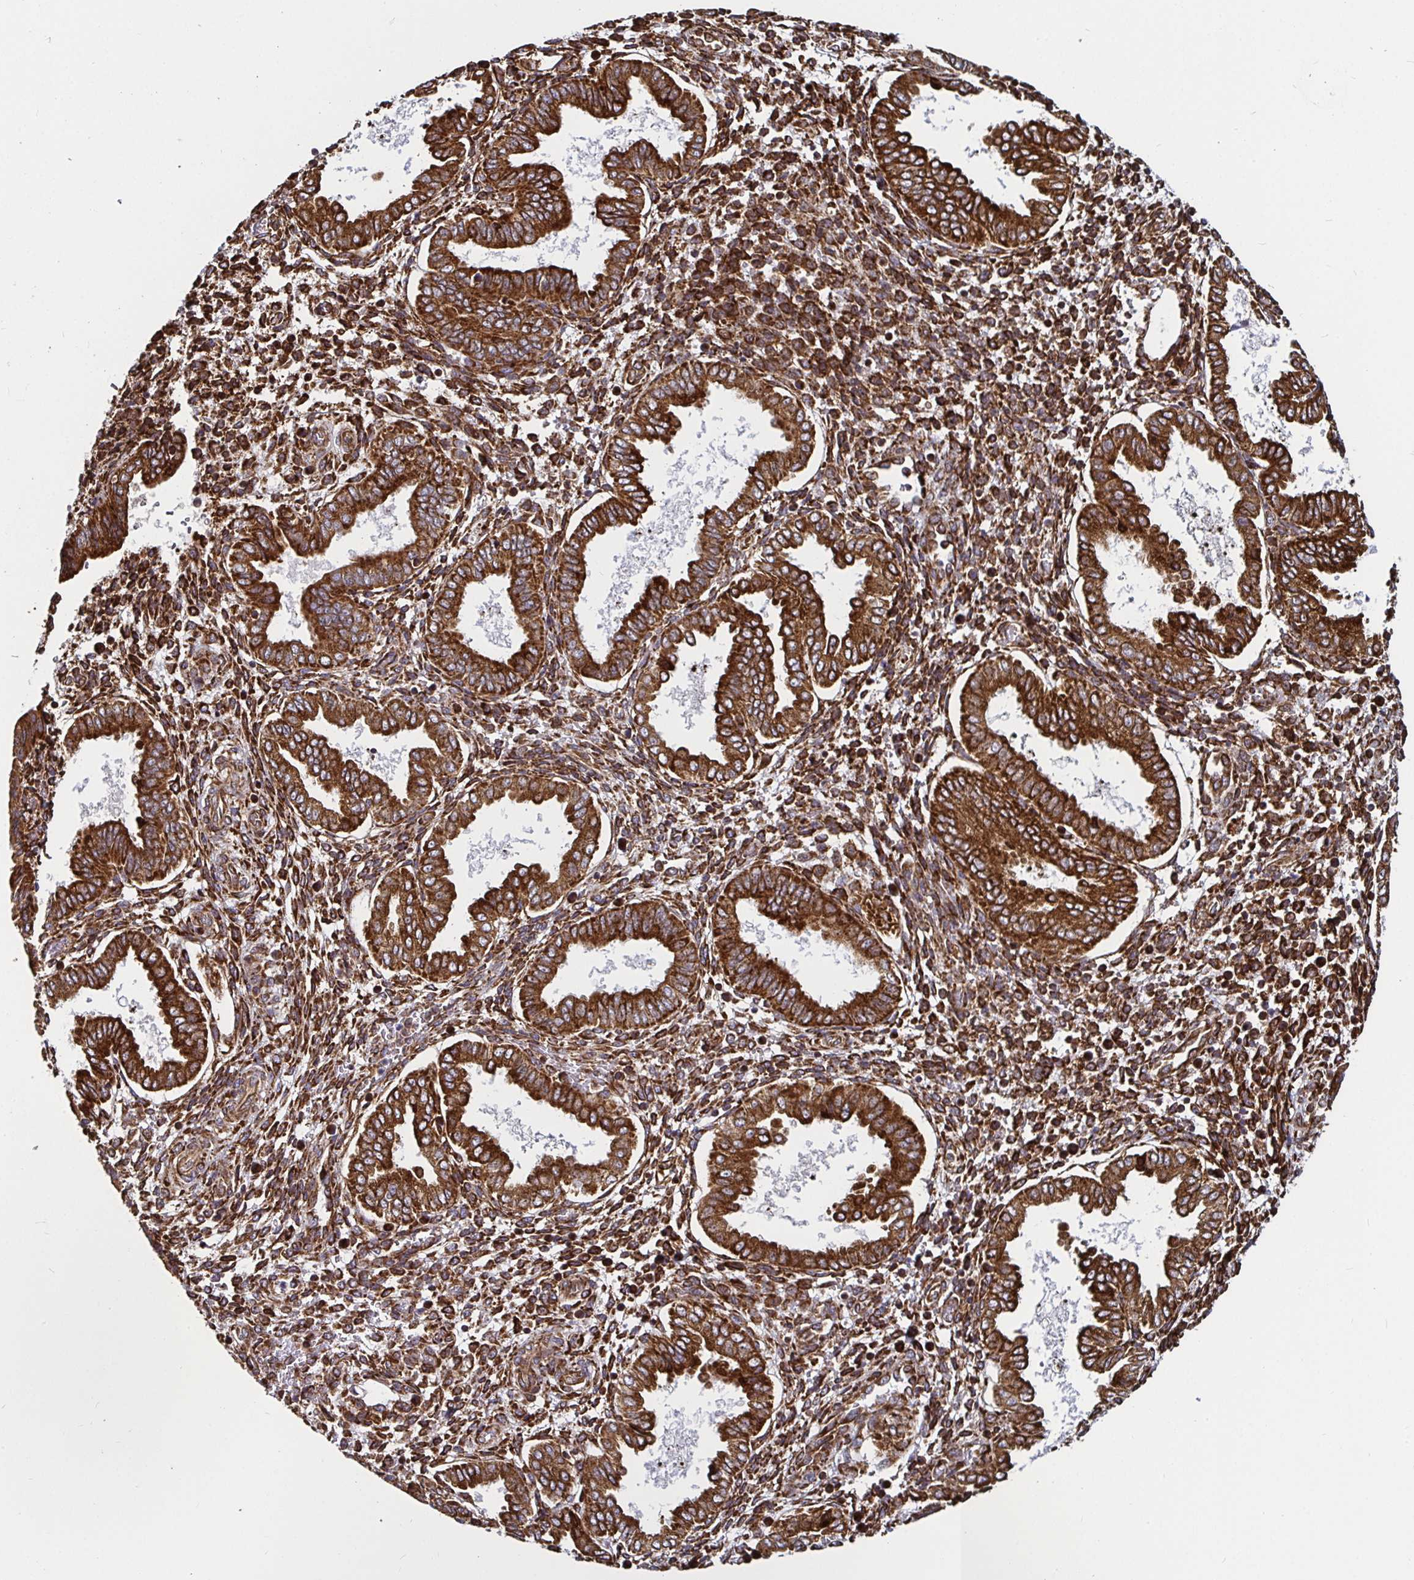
{"staining": {"intensity": "strong", "quantity": ">75%", "location": "cytoplasmic/membranous"}, "tissue": "endometrium", "cell_type": "Cells in endometrial stroma", "image_type": "normal", "snomed": [{"axis": "morphology", "description": "Normal tissue, NOS"}, {"axis": "topography", "description": "Endometrium"}], "caption": "An image of endometrium stained for a protein demonstrates strong cytoplasmic/membranous brown staining in cells in endometrial stroma. (DAB IHC, brown staining for protein, blue staining for nuclei).", "gene": "SMYD3", "patient": {"sex": "female", "age": 24}}